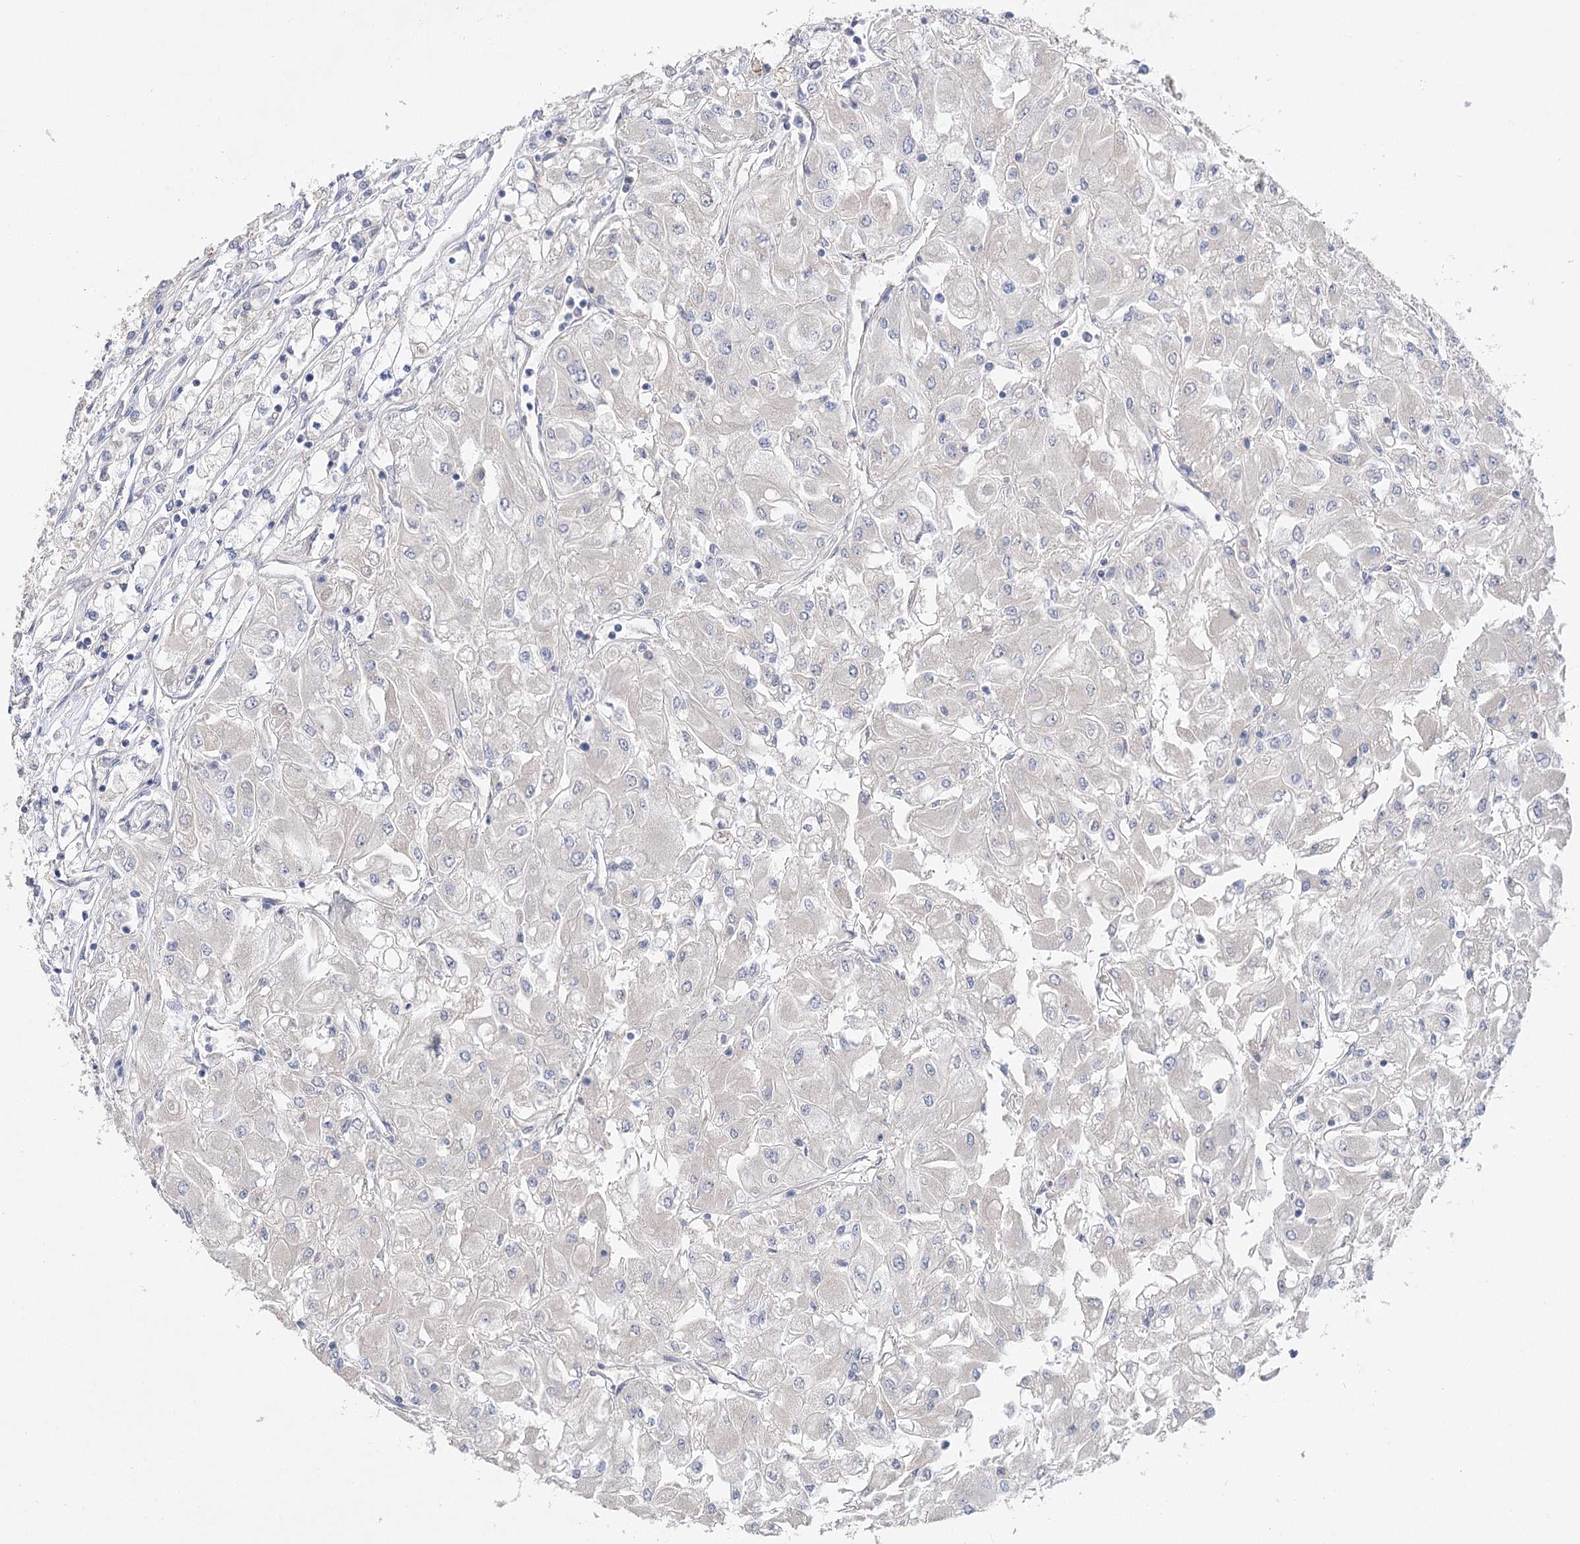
{"staining": {"intensity": "negative", "quantity": "none", "location": "none"}, "tissue": "renal cancer", "cell_type": "Tumor cells", "image_type": "cancer", "snomed": [{"axis": "morphology", "description": "Adenocarcinoma, NOS"}, {"axis": "topography", "description": "Kidney"}], "caption": "Micrograph shows no protein expression in tumor cells of adenocarcinoma (renal) tissue. (Brightfield microscopy of DAB immunohistochemistry at high magnification).", "gene": "NRAP", "patient": {"sex": "male", "age": 80}}